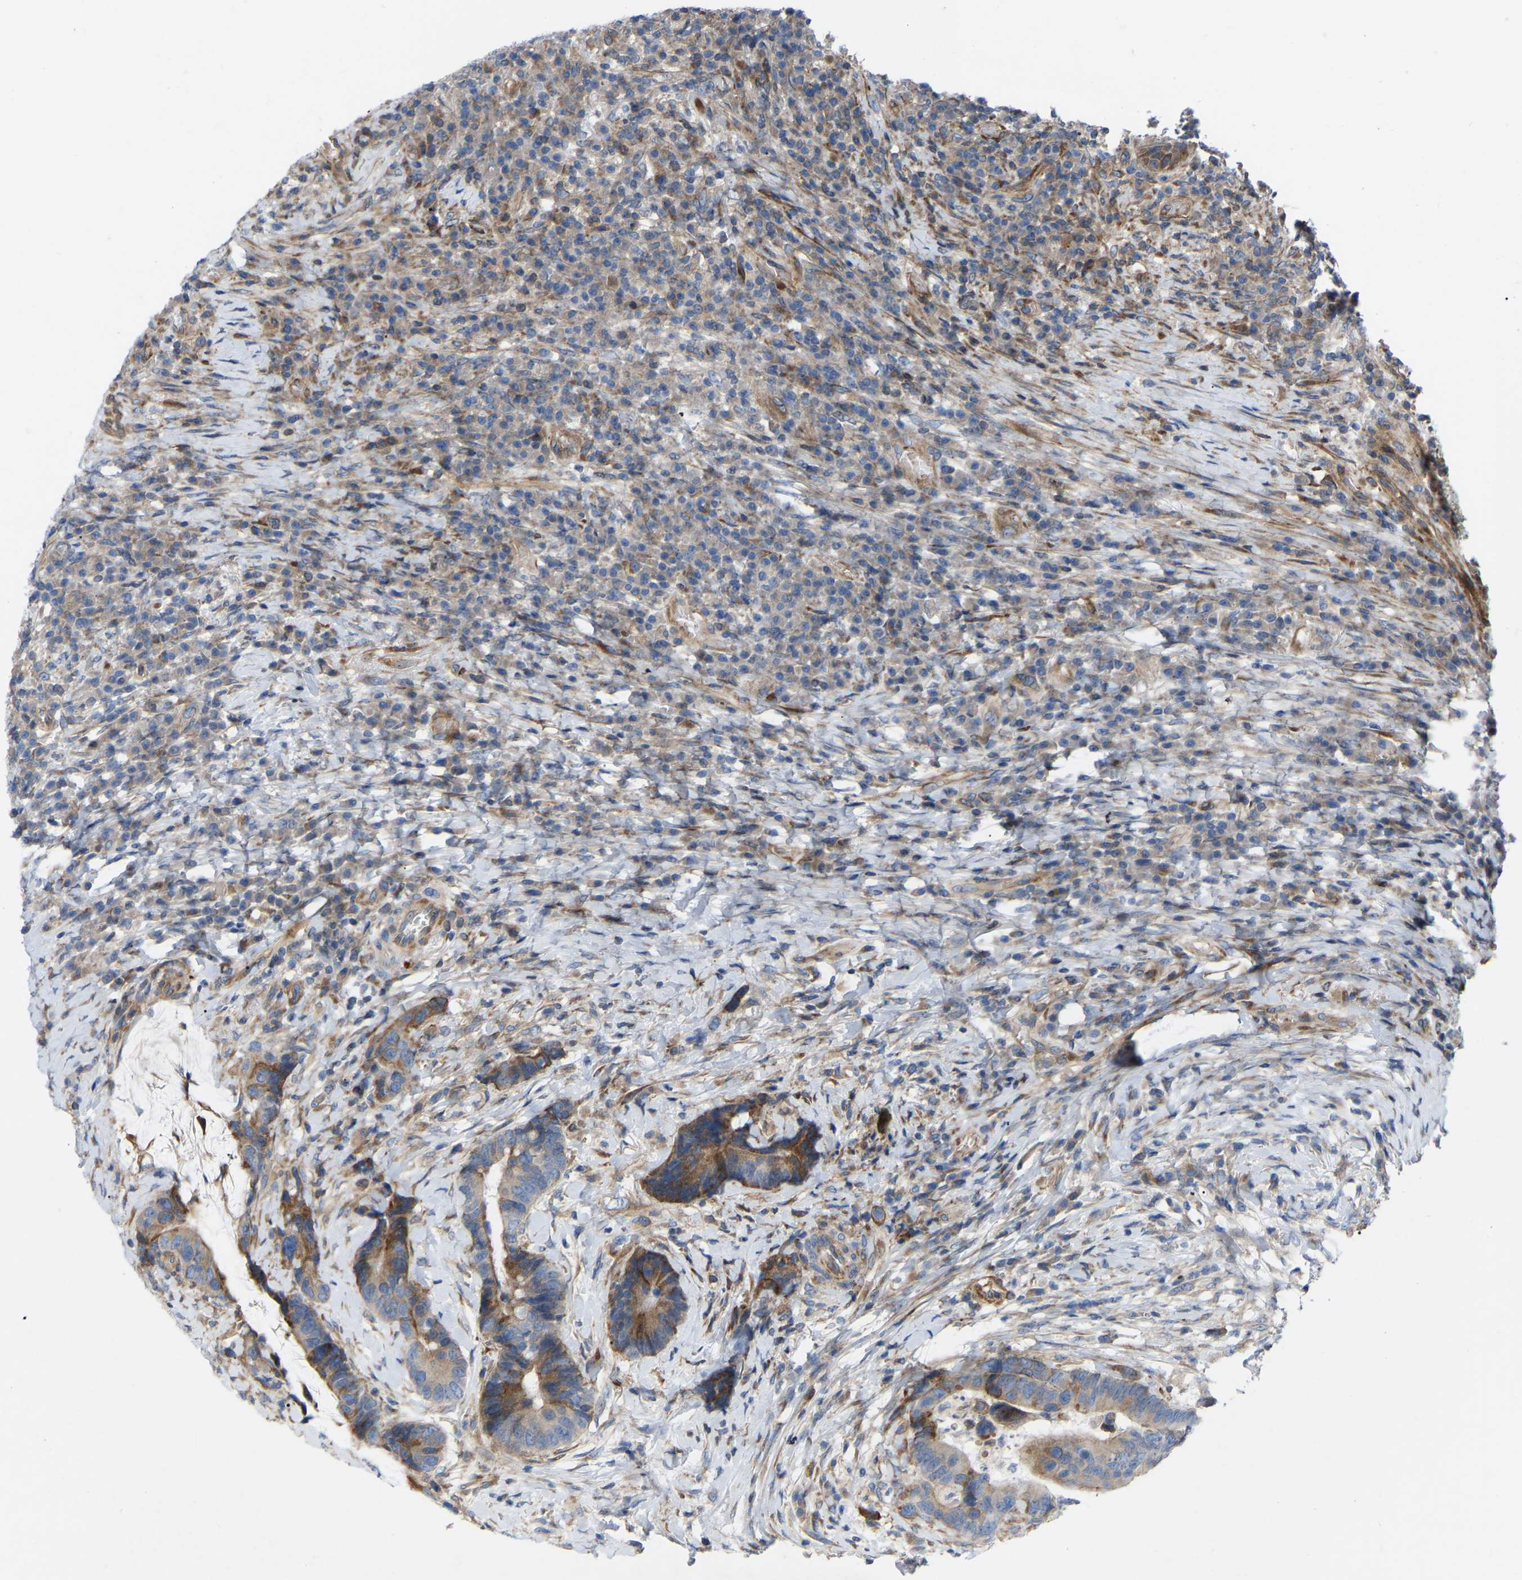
{"staining": {"intensity": "moderate", "quantity": ">75%", "location": "cytoplasmic/membranous"}, "tissue": "colorectal cancer", "cell_type": "Tumor cells", "image_type": "cancer", "snomed": [{"axis": "morphology", "description": "Adenocarcinoma, NOS"}, {"axis": "topography", "description": "Rectum"}, {"axis": "topography", "description": "Anal"}], "caption": "Colorectal cancer (adenocarcinoma) stained with immunohistochemistry displays moderate cytoplasmic/membranous staining in approximately >75% of tumor cells. The staining was performed using DAB (3,3'-diaminobenzidine), with brown indicating positive protein expression. Nuclei are stained blue with hematoxylin.", "gene": "TOR1B", "patient": {"sex": "female", "age": 89}}